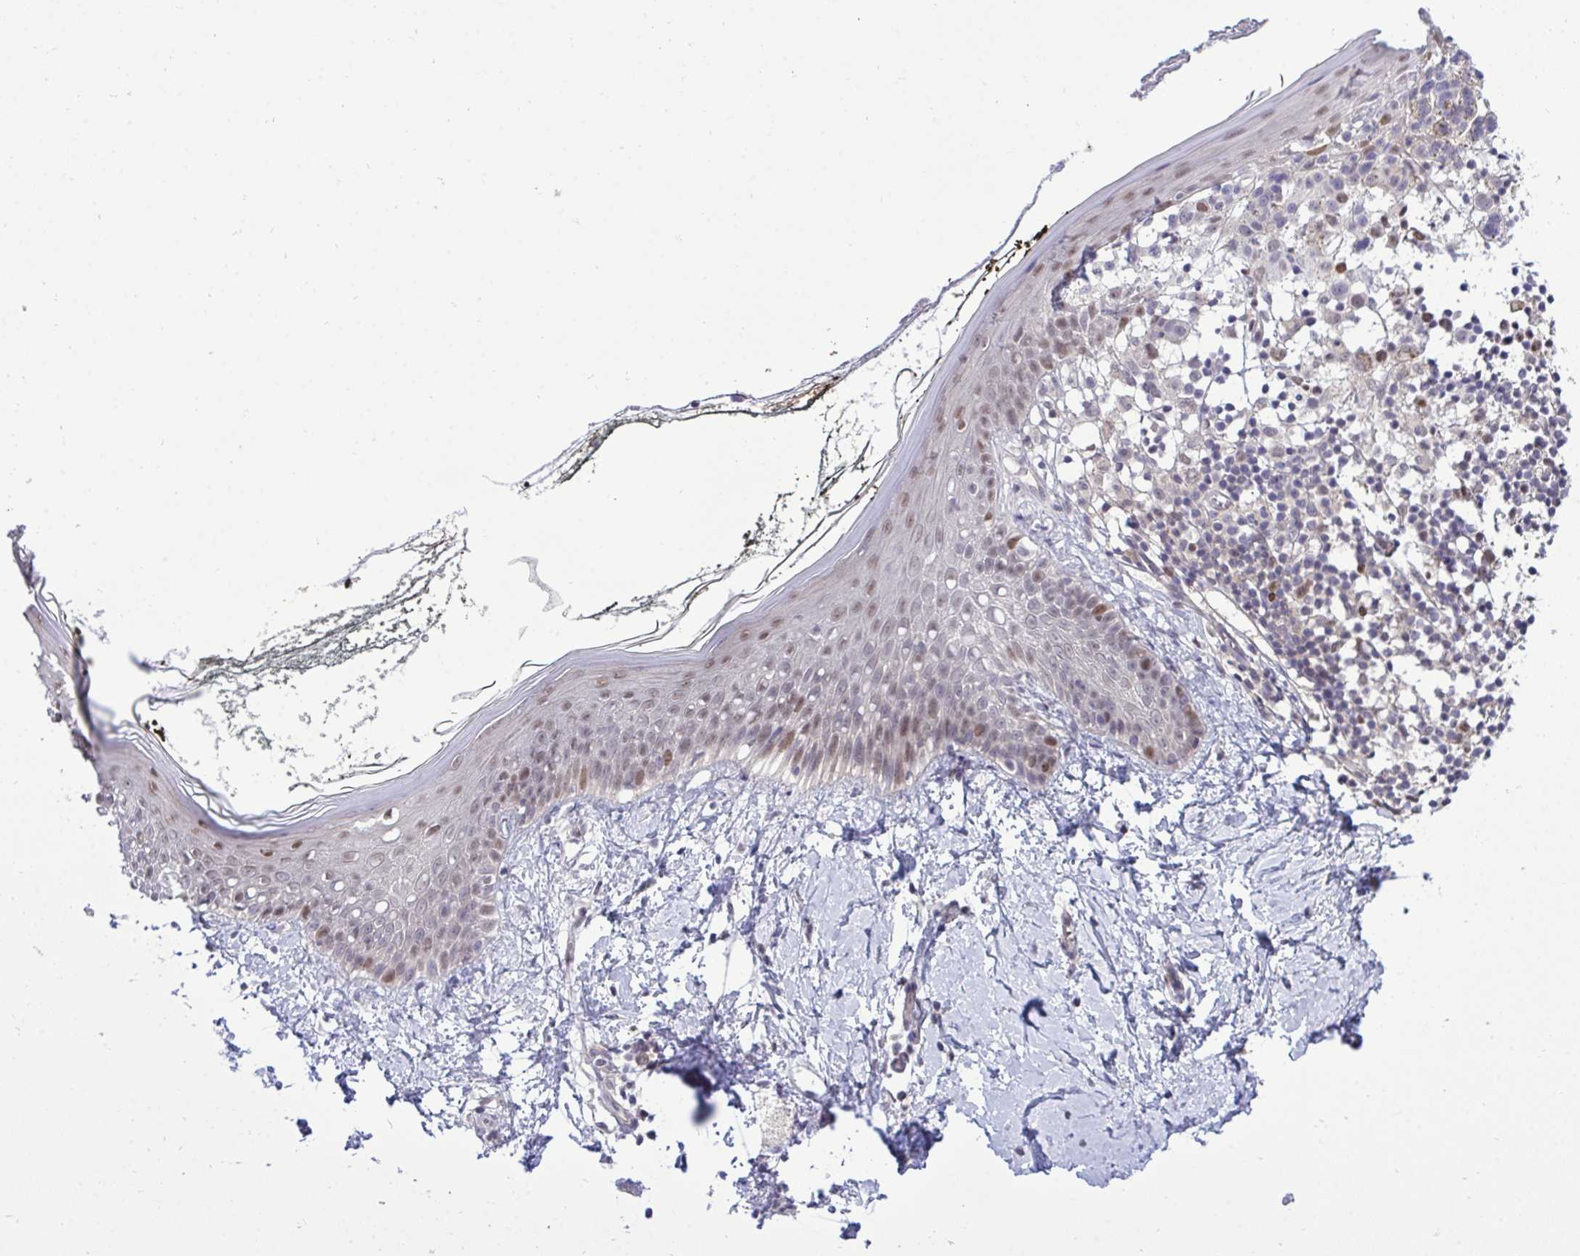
{"staining": {"intensity": "negative", "quantity": "none", "location": "none"}, "tissue": "skin", "cell_type": "Fibroblasts", "image_type": "normal", "snomed": [{"axis": "morphology", "description": "Normal tissue, NOS"}, {"axis": "topography", "description": "Skin"}], "caption": "A high-resolution photomicrograph shows immunohistochemistry (IHC) staining of unremarkable skin, which exhibits no significant expression in fibroblasts.", "gene": "ZNF444", "patient": {"sex": "female", "age": 34}}